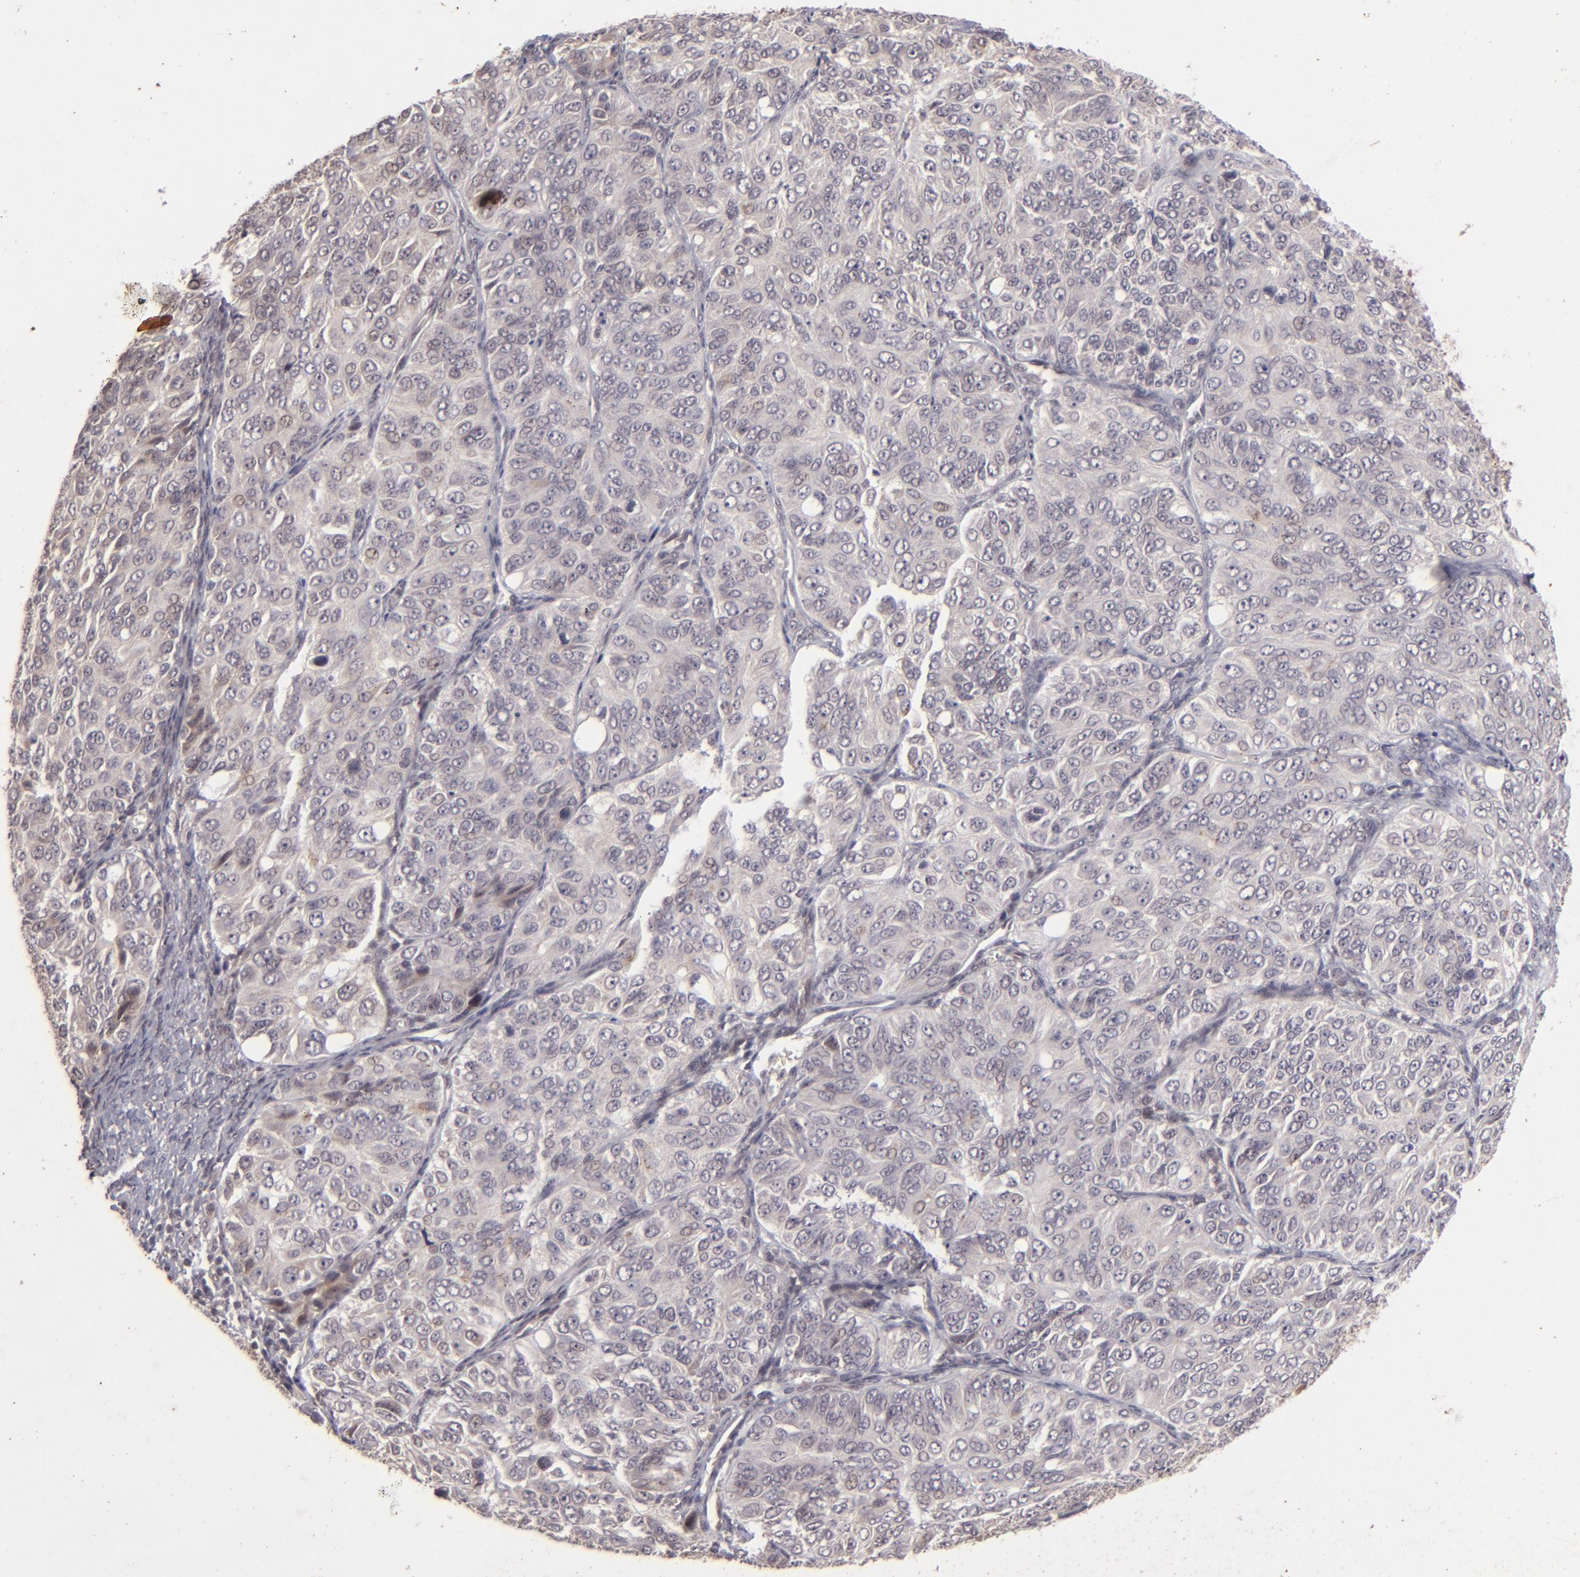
{"staining": {"intensity": "negative", "quantity": "none", "location": "none"}, "tissue": "ovarian cancer", "cell_type": "Tumor cells", "image_type": "cancer", "snomed": [{"axis": "morphology", "description": "Carcinoma, endometroid"}, {"axis": "topography", "description": "Ovary"}], "caption": "Ovarian cancer (endometroid carcinoma) was stained to show a protein in brown. There is no significant positivity in tumor cells.", "gene": "DFFA", "patient": {"sex": "female", "age": 51}}